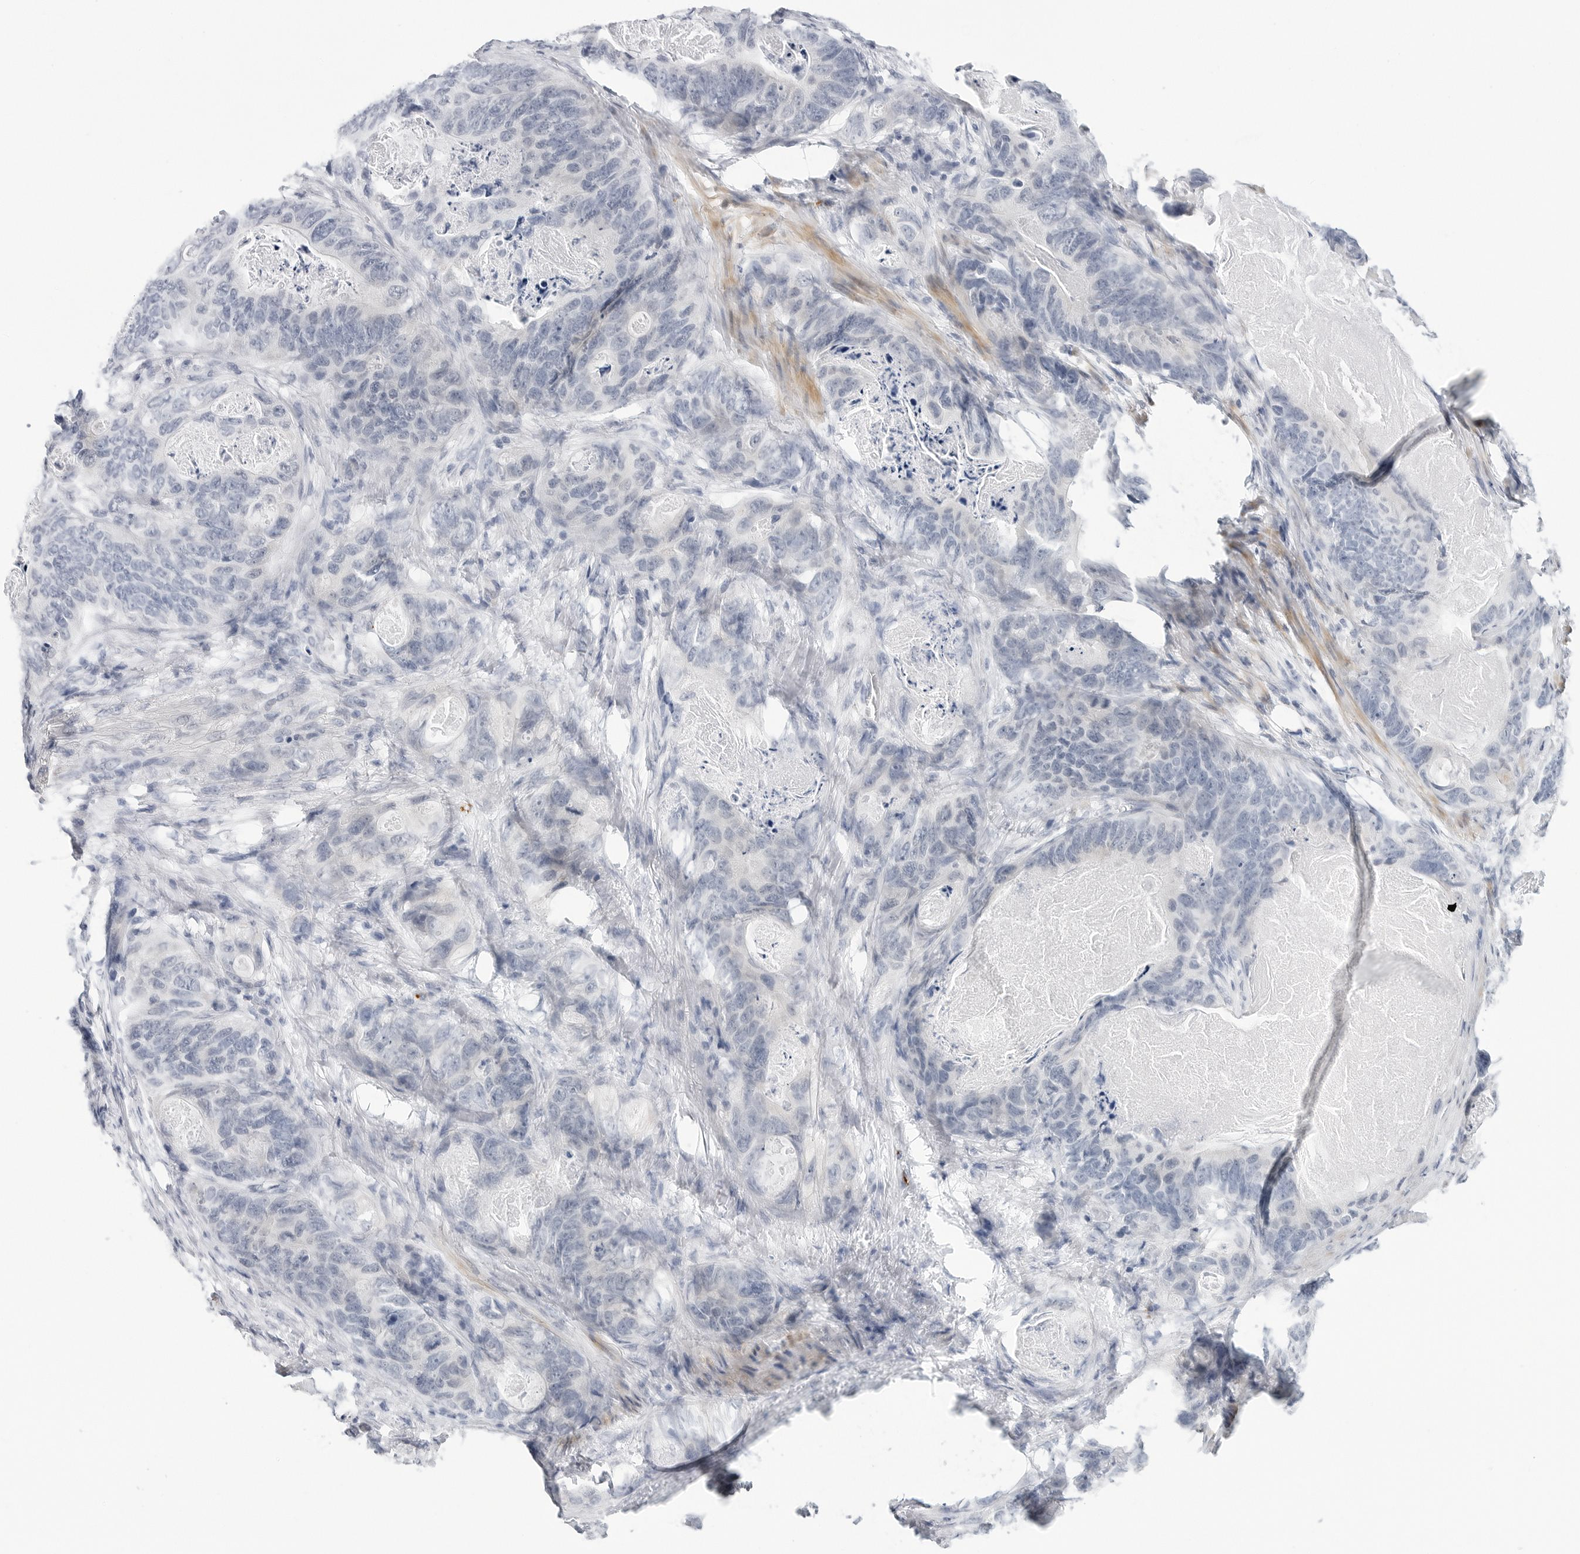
{"staining": {"intensity": "negative", "quantity": "none", "location": "none"}, "tissue": "stomach cancer", "cell_type": "Tumor cells", "image_type": "cancer", "snomed": [{"axis": "morphology", "description": "Normal tissue, NOS"}, {"axis": "morphology", "description": "Adenocarcinoma, NOS"}, {"axis": "topography", "description": "Stomach"}], "caption": "Tumor cells are negative for protein expression in human stomach cancer.", "gene": "HSPB7", "patient": {"sex": "female", "age": 89}}